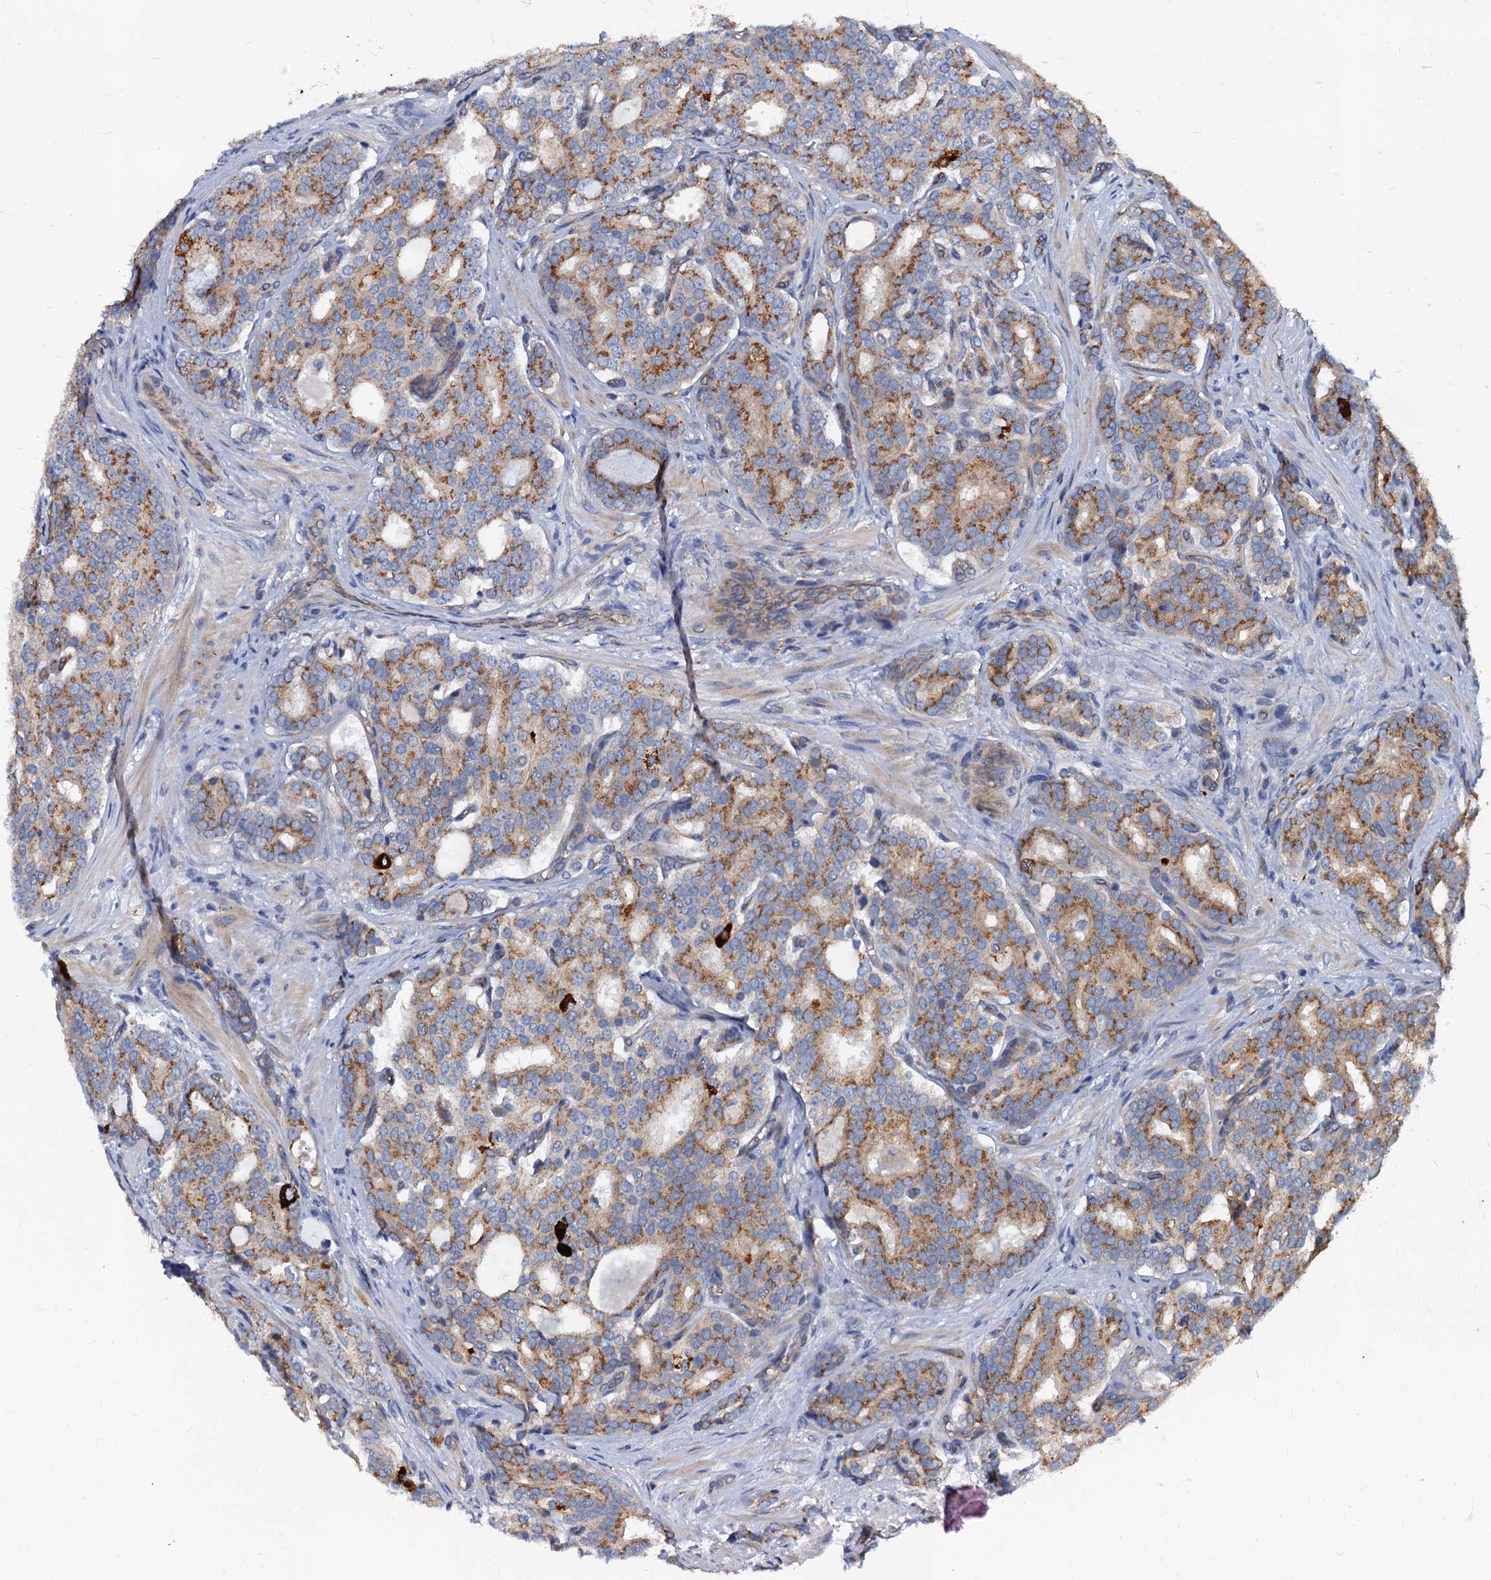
{"staining": {"intensity": "moderate", "quantity": ">75%", "location": "cytoplasmic/membranous"}, "tissue": "prostate cancer", "cell_type": "Tumor cells", "image_type": "cancer", "snomed": [{"axis": "morphology", "description": "Adenocarcinoma, High grade"}, {"axis": "topography", "description": "Prostate"}], "caption": "Protein staining reveals moderate cytoplasmic/membranous staining in approximately >75% of tumor cells in prostate cancer (high-grade adenocarcinoma).", "gene": "NGRN", "patient": {"sex": "male", "age": 63}}